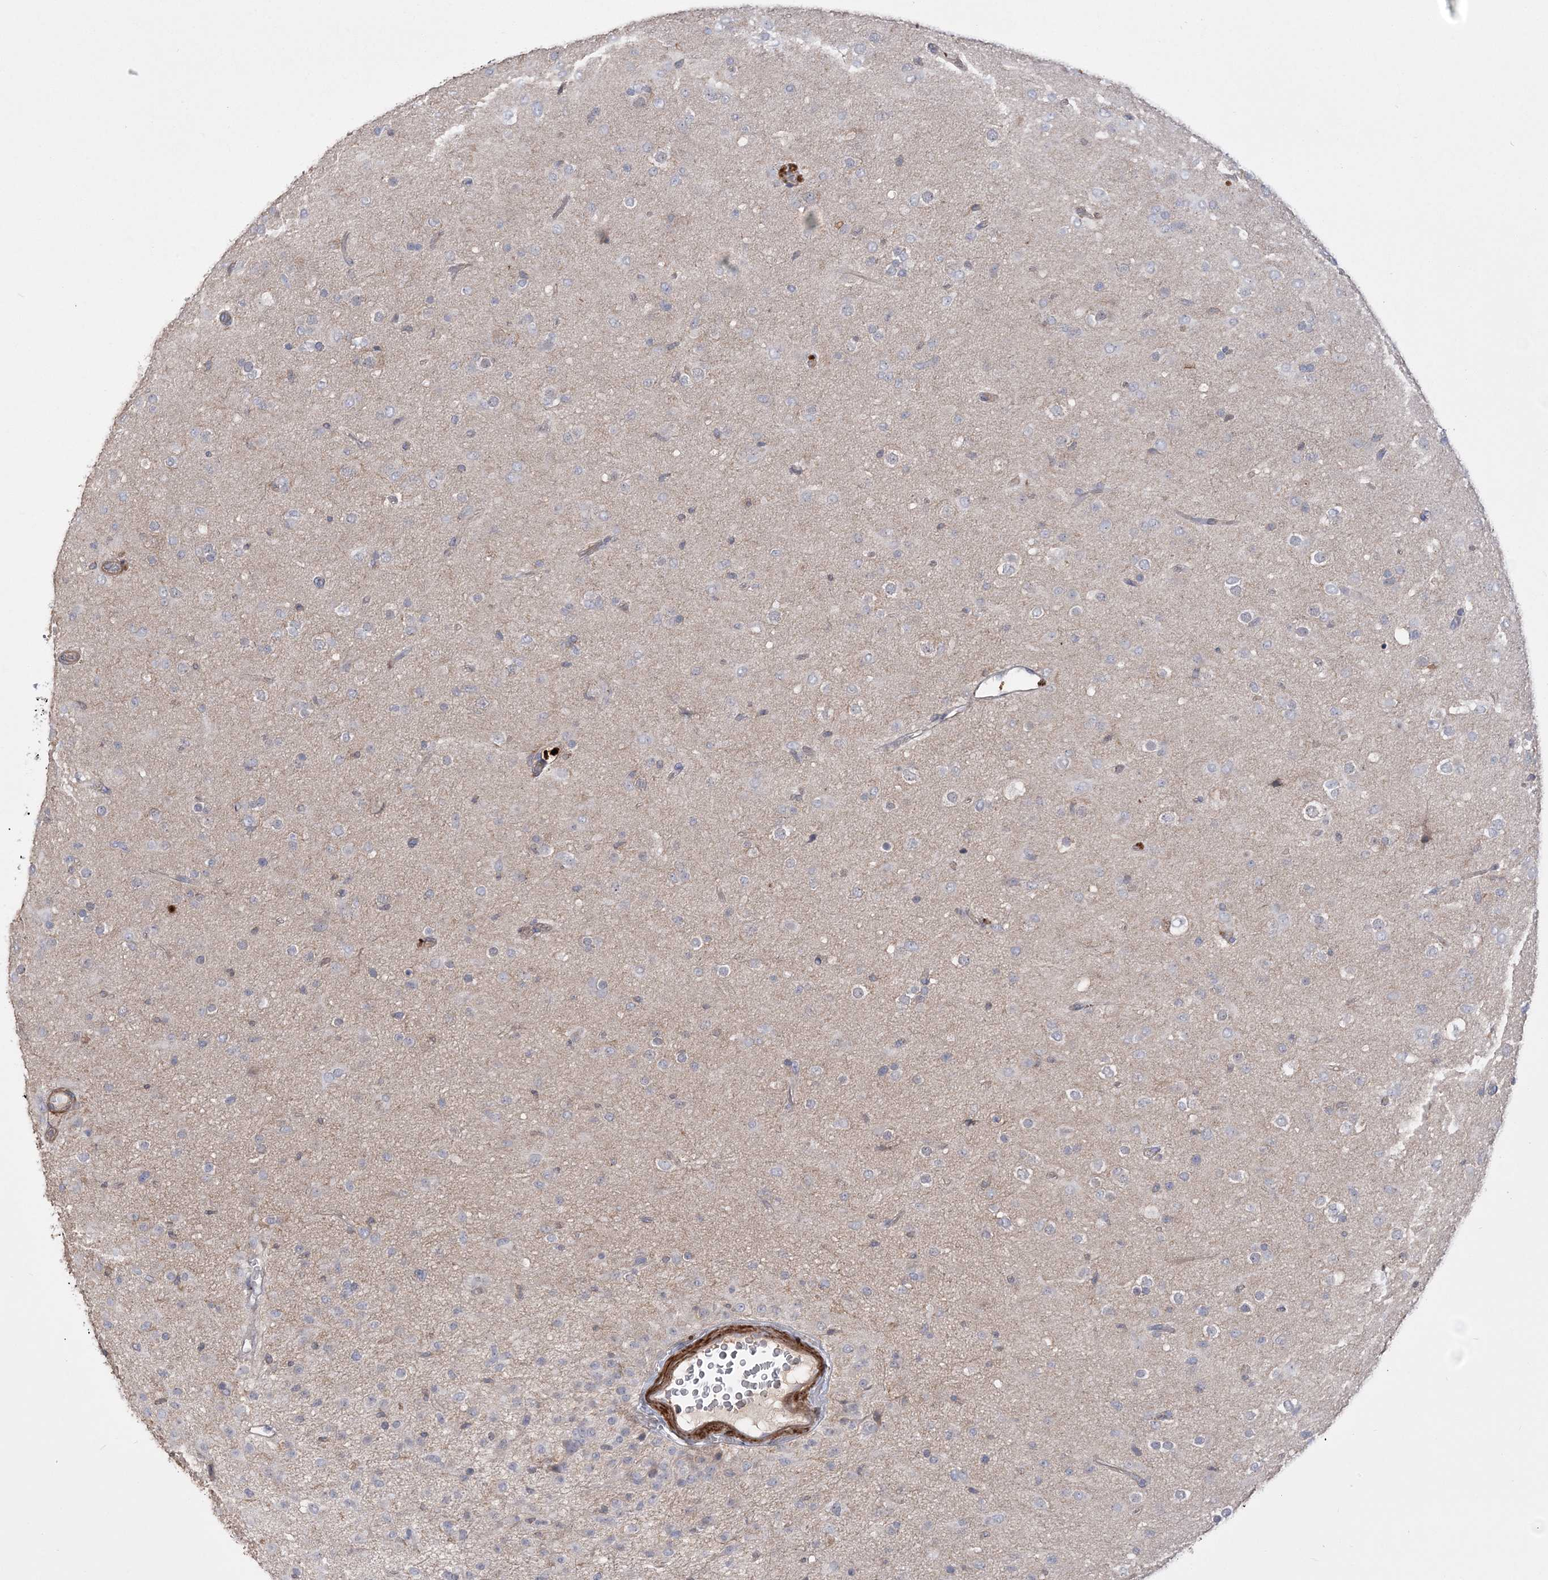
{"staining": {"intensity": "negative", "quantity": "none", "location": "none"}, "tissue": "glioma", "cell_type": "Tumor cells", "image_type": "cancer", "snomed": [{"axis": "morphology", "description": "Glioma, malignant, Low grade"}, {"axis": "topography", "description": "Brain"}], "caption": "Image shows no protein expression in tumor cells of malignant glioma (low-grade) tissue.", "gene": "SLFN14", "patient": {"sex": "male", "age": 65}}